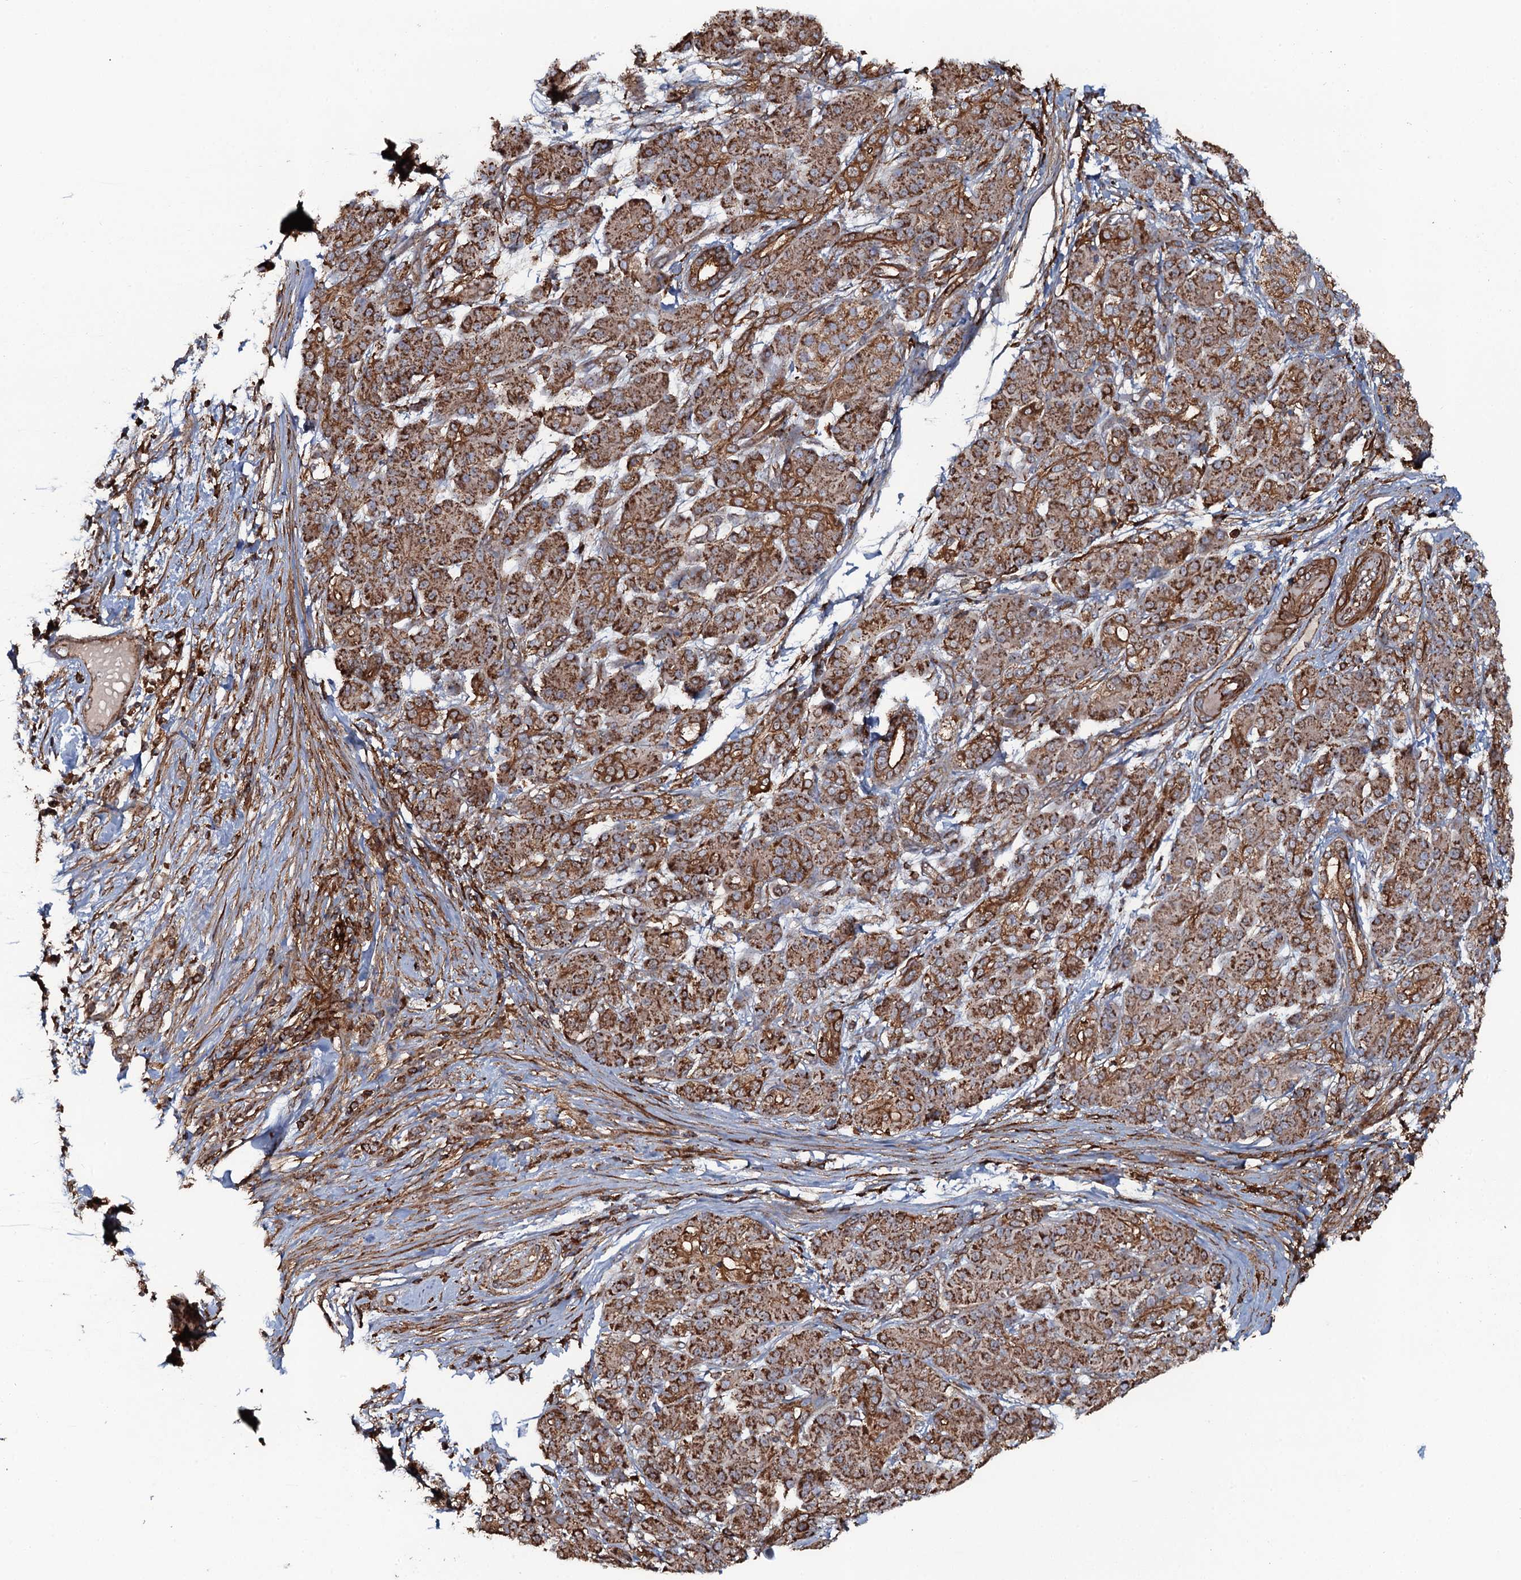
{"staining": {"intensity": "moderate", "quantity": ">75%", "location": "cytoplasmic/membranous"}, "tissue": "pancreatic cancer", "cell_type": "Tumor cells", "image_type": "cancer", "snomed": [{"axis": "morphology", "description": "Adenocarcinoma, NOS"}, {"axis": "topography", "description": "Pancreas"}], "caption": "An image showing moderate cytoplasmic/membranous expression in approximately >75% of tumor cells in adenocarcinoma (pancreatic), as visualized by brown immunohistochemical staining.", "gene": "VWA8", "patient": {"sex": "female", "age": 55}}